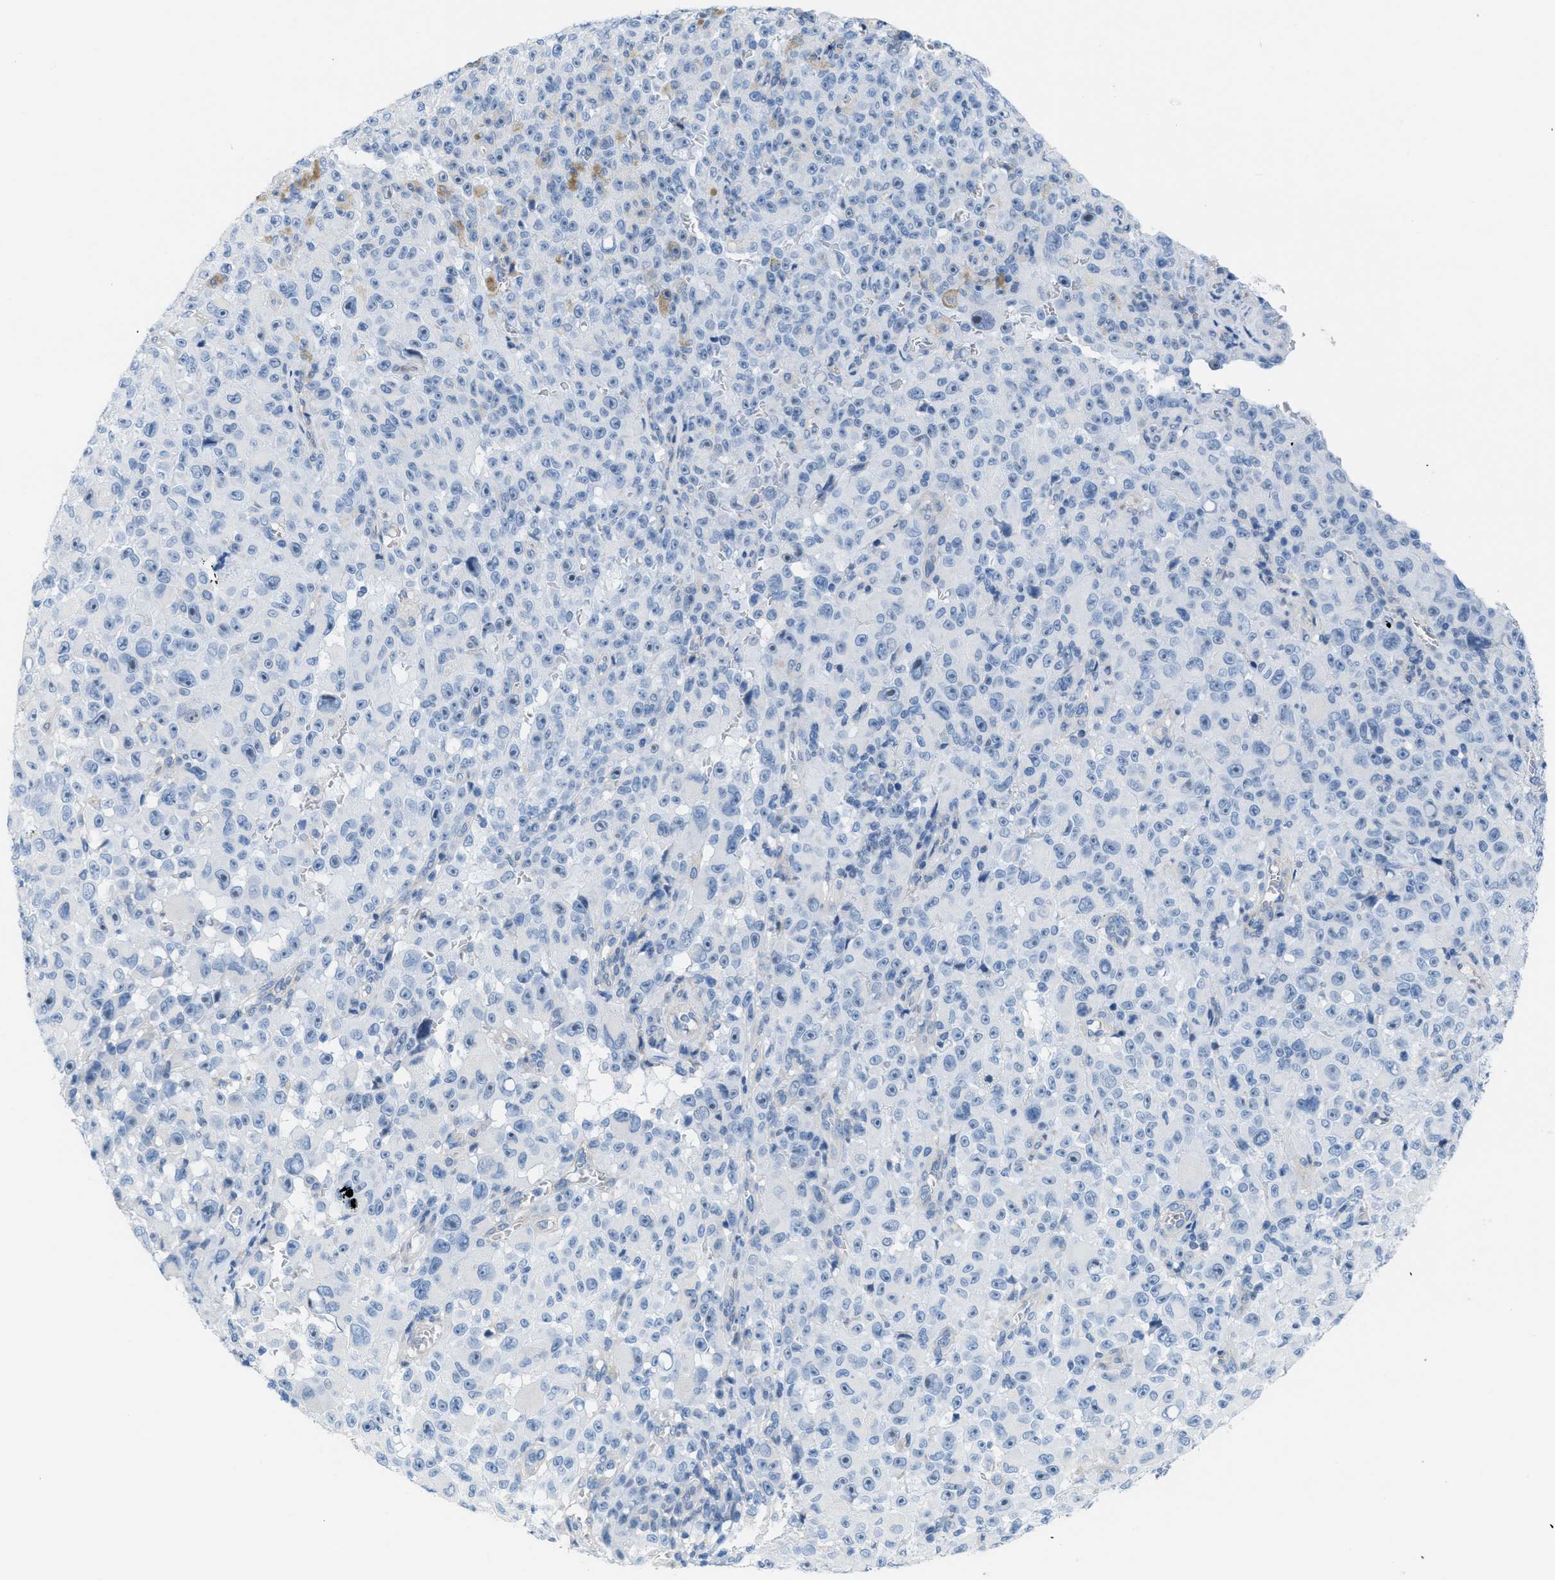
{"staining": {"intensity": "negative", "quantity": "none", "location": "none"}, "tissue": "melanoma", "cell_type": "Tumor cells", "image_type": "cancer", "snomed": [{"axis": "morphology", "description": "Malignant melanoma, NOS"}, {"axis": "topography", "description": "Skin"}], "caption": "An image of malignant melanoma stained for a protein exhibits no brown staining in tumor cells. (DAB (3,3'-diaminobenzidine) immunohistochemistry, high magnification).", "gene": "ASGR1", "patient": {"sex": "female", "age": 82}}